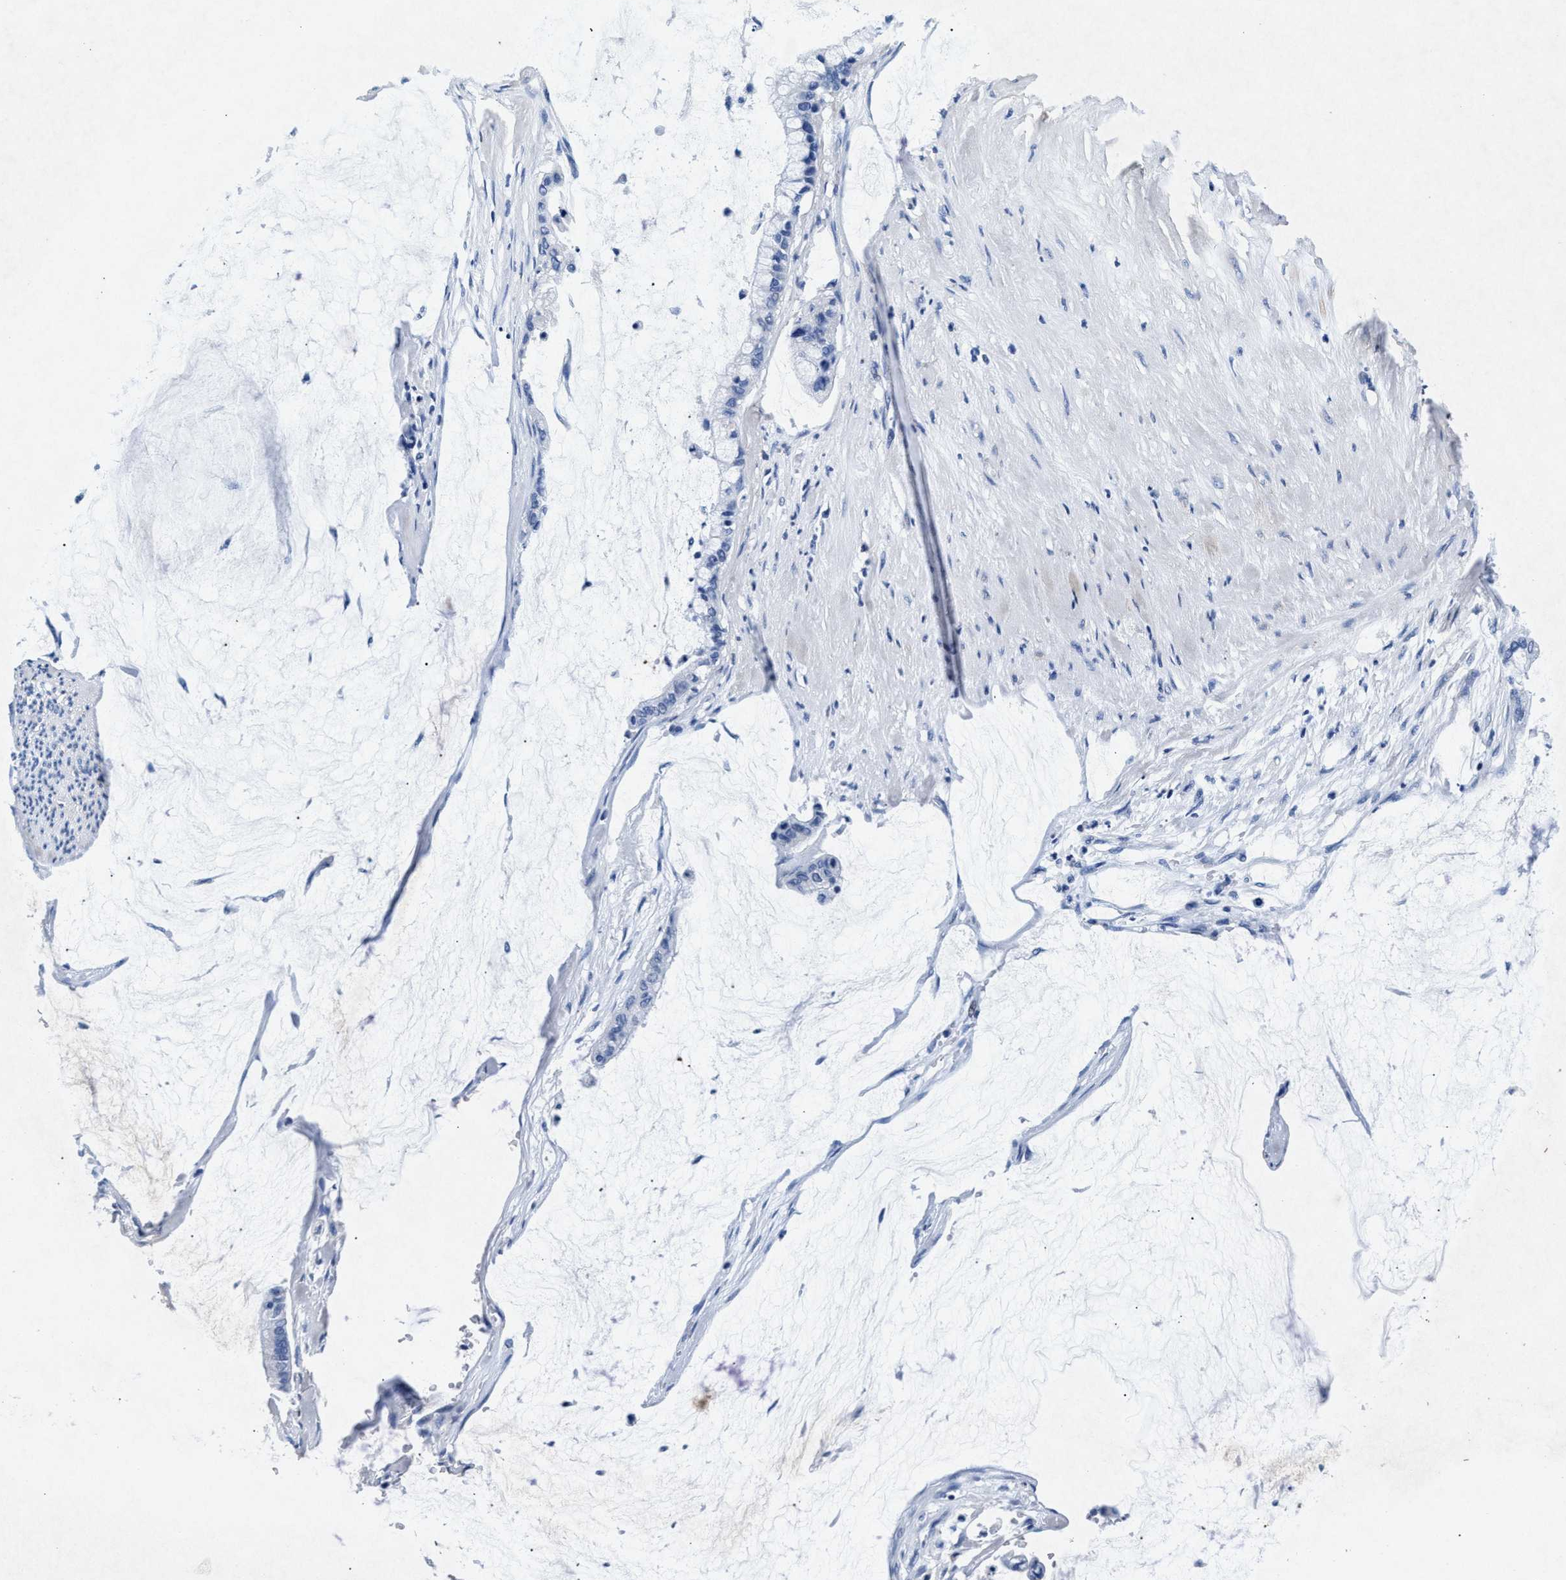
{"staining": {"intensity": "negative", "quantity": "none", "location": "none"}, "tissue": "pancreatic cancer", "cell_type": "Tumor cells", "image_type": "cancer", "snomed": [{"axis": "morphology", "description": "Adenocarcinoma, NOS"}, {"axis": "topography", "description": "Pancreas"}], "caption": "This is an IHC image of pancreatic cancer (adenocarcinoma). There is no positivity in tumor cells.", "gene": "MAP6", "patient": {"sex": "male", "age": 41}}